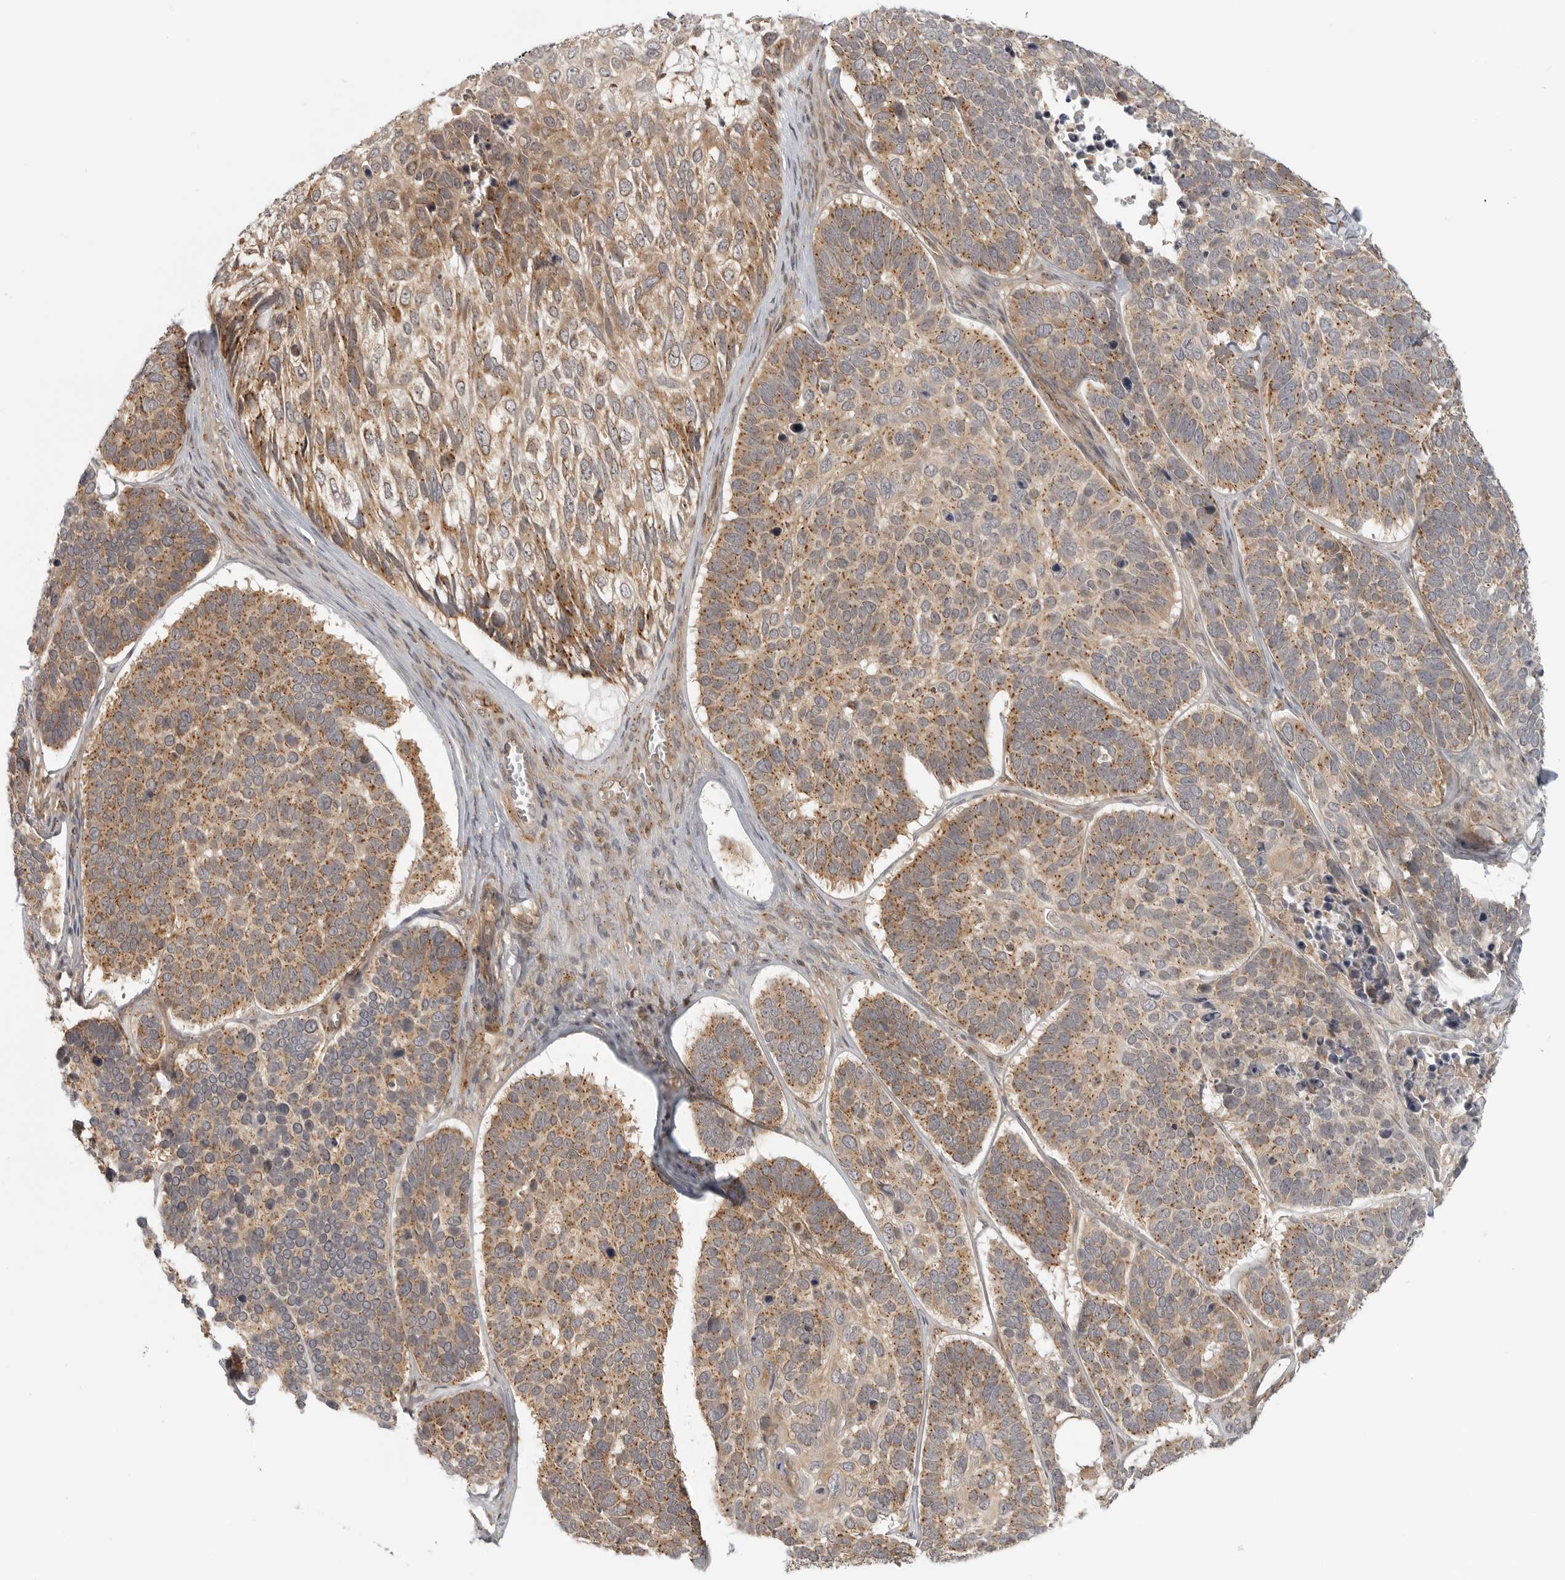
{"staining": {"intensity": "moderate", "quantity": ">75%", "location": "cytoplasmic/membranous"}, "tissue": "skin cancer", "cell_type": "Tumor cells", "image_type": "cancer", "snomed": [{"axis": "morphology", "description": "Basal cell carcinoma"}, {"axis": "topography", "description": "Skin"}], "caption": "Skin cancer (basal cell carcinoma) tissue shows moderate cytoplasmic/membranous positivity in about >75% of tumor cells (Brightfield microscopy of DAB IHC at high magnification).", "gene": "COPA", "patient": {"sex": "male", "age": 62}}